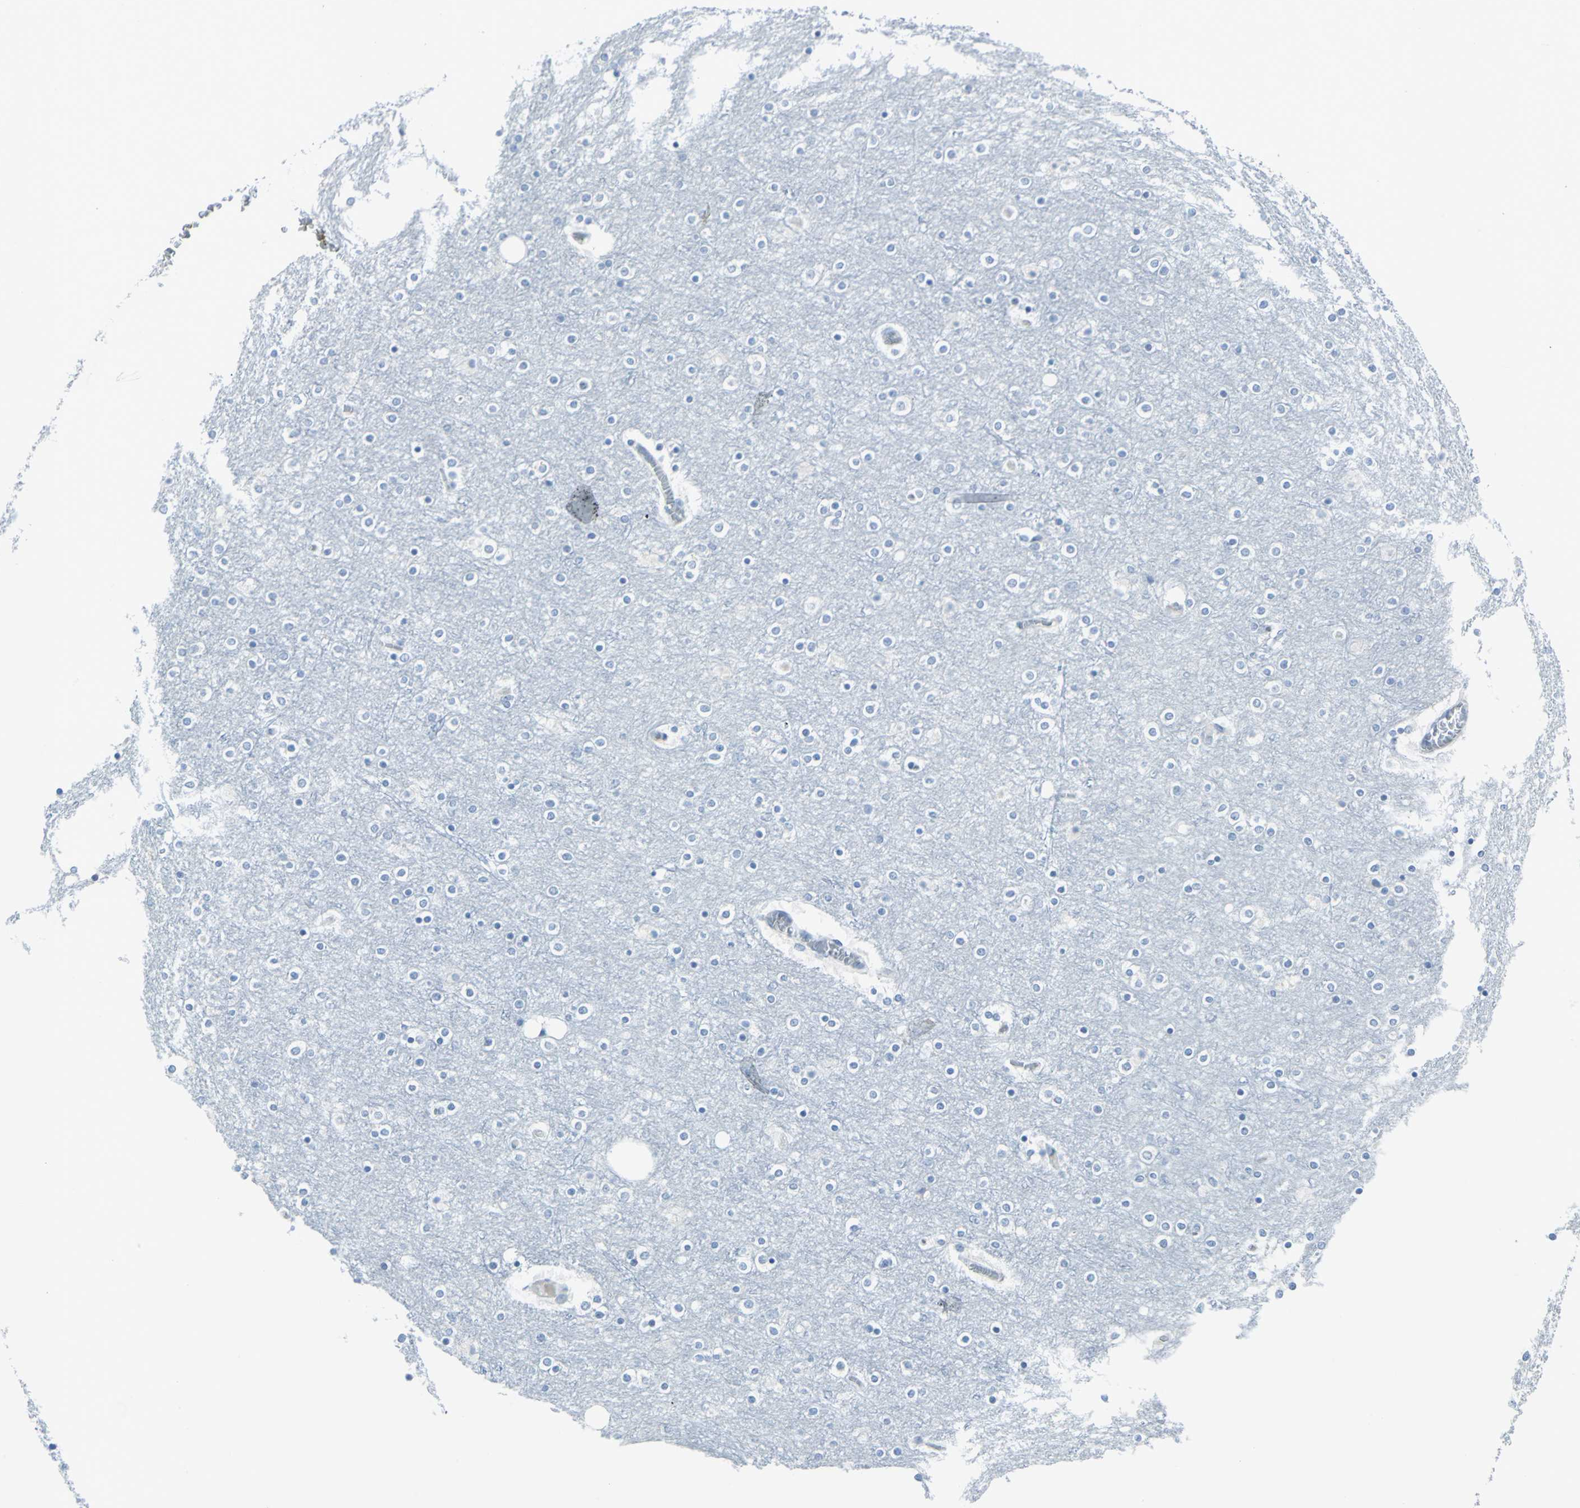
{"staining": {"intensity": "negative", "quantity": "none", "location": "none"}, "tissue": "cerebral cortex", "cell_type": "Endothelial cells", "image_type": "normal", "snomed": [{"axis": "morphology", "description": "Normal tissue, NOS"}, {"axis": "topography", "description": "Cerebral cortex"}], "caption": "The photomicrograph exhibits no significant expression in endothelial cells of cerebral cortex.", "gene": "DNAI2", "patient": {"sex": "female", "age": 54}}